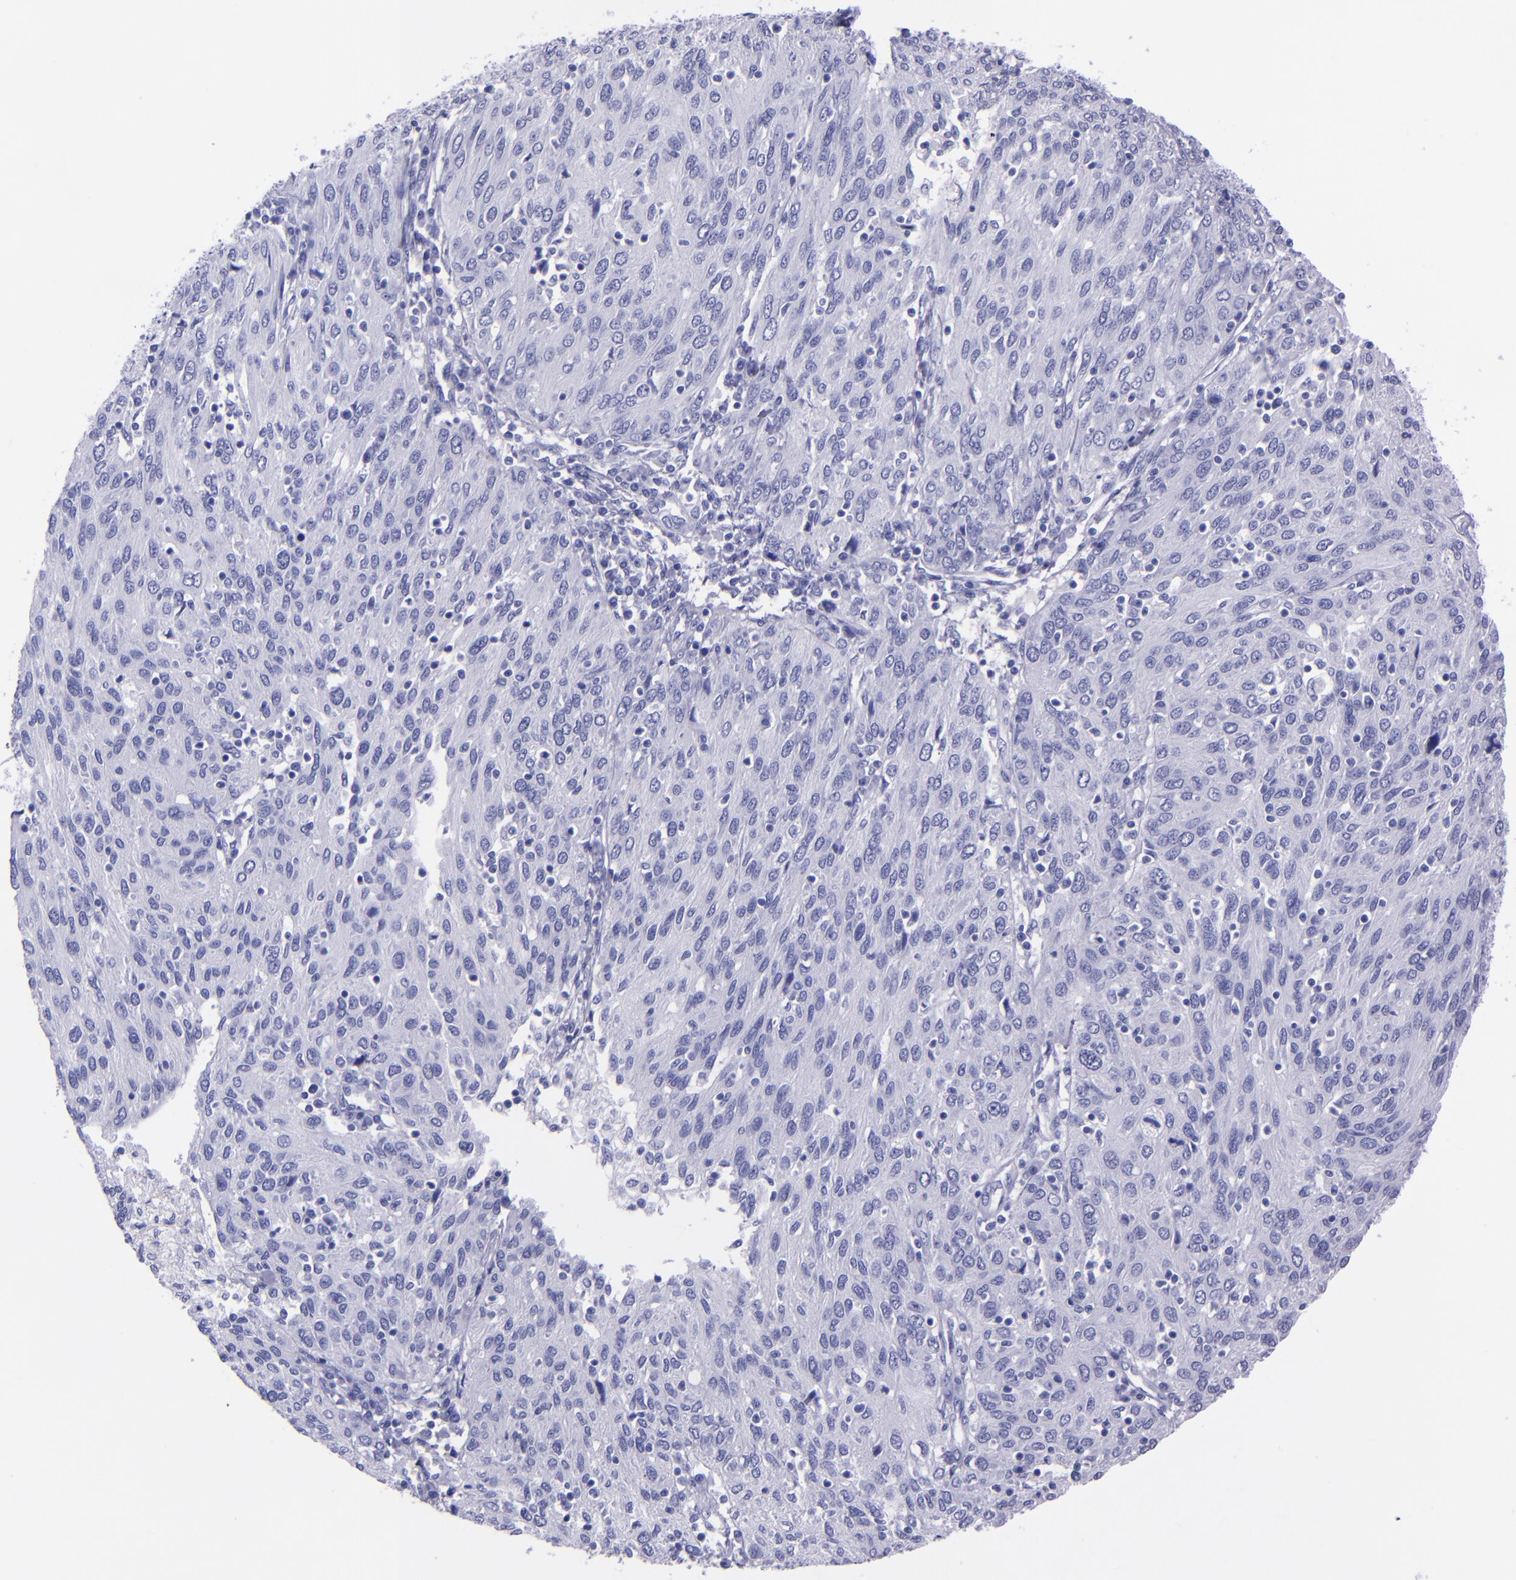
{"staining": {"intensity": "negative", "quantity": "none", "location": "none"}, "tissue": "ovarian cancer", "cell_type": "Tumor cells", "image_type": "cancer", "snomed": [{"axis": "morphology", "description": "Carcinoma, endometroid"}, {"axis": "topography", "description": "Ovary"}], "caption": "This is an immunohistochemistry micrograph of human ovarian endometroid carcinoma. There is no staining in tumor cells.", "gene": "MBP", "patient": {"sex": "female", "age": 50}}